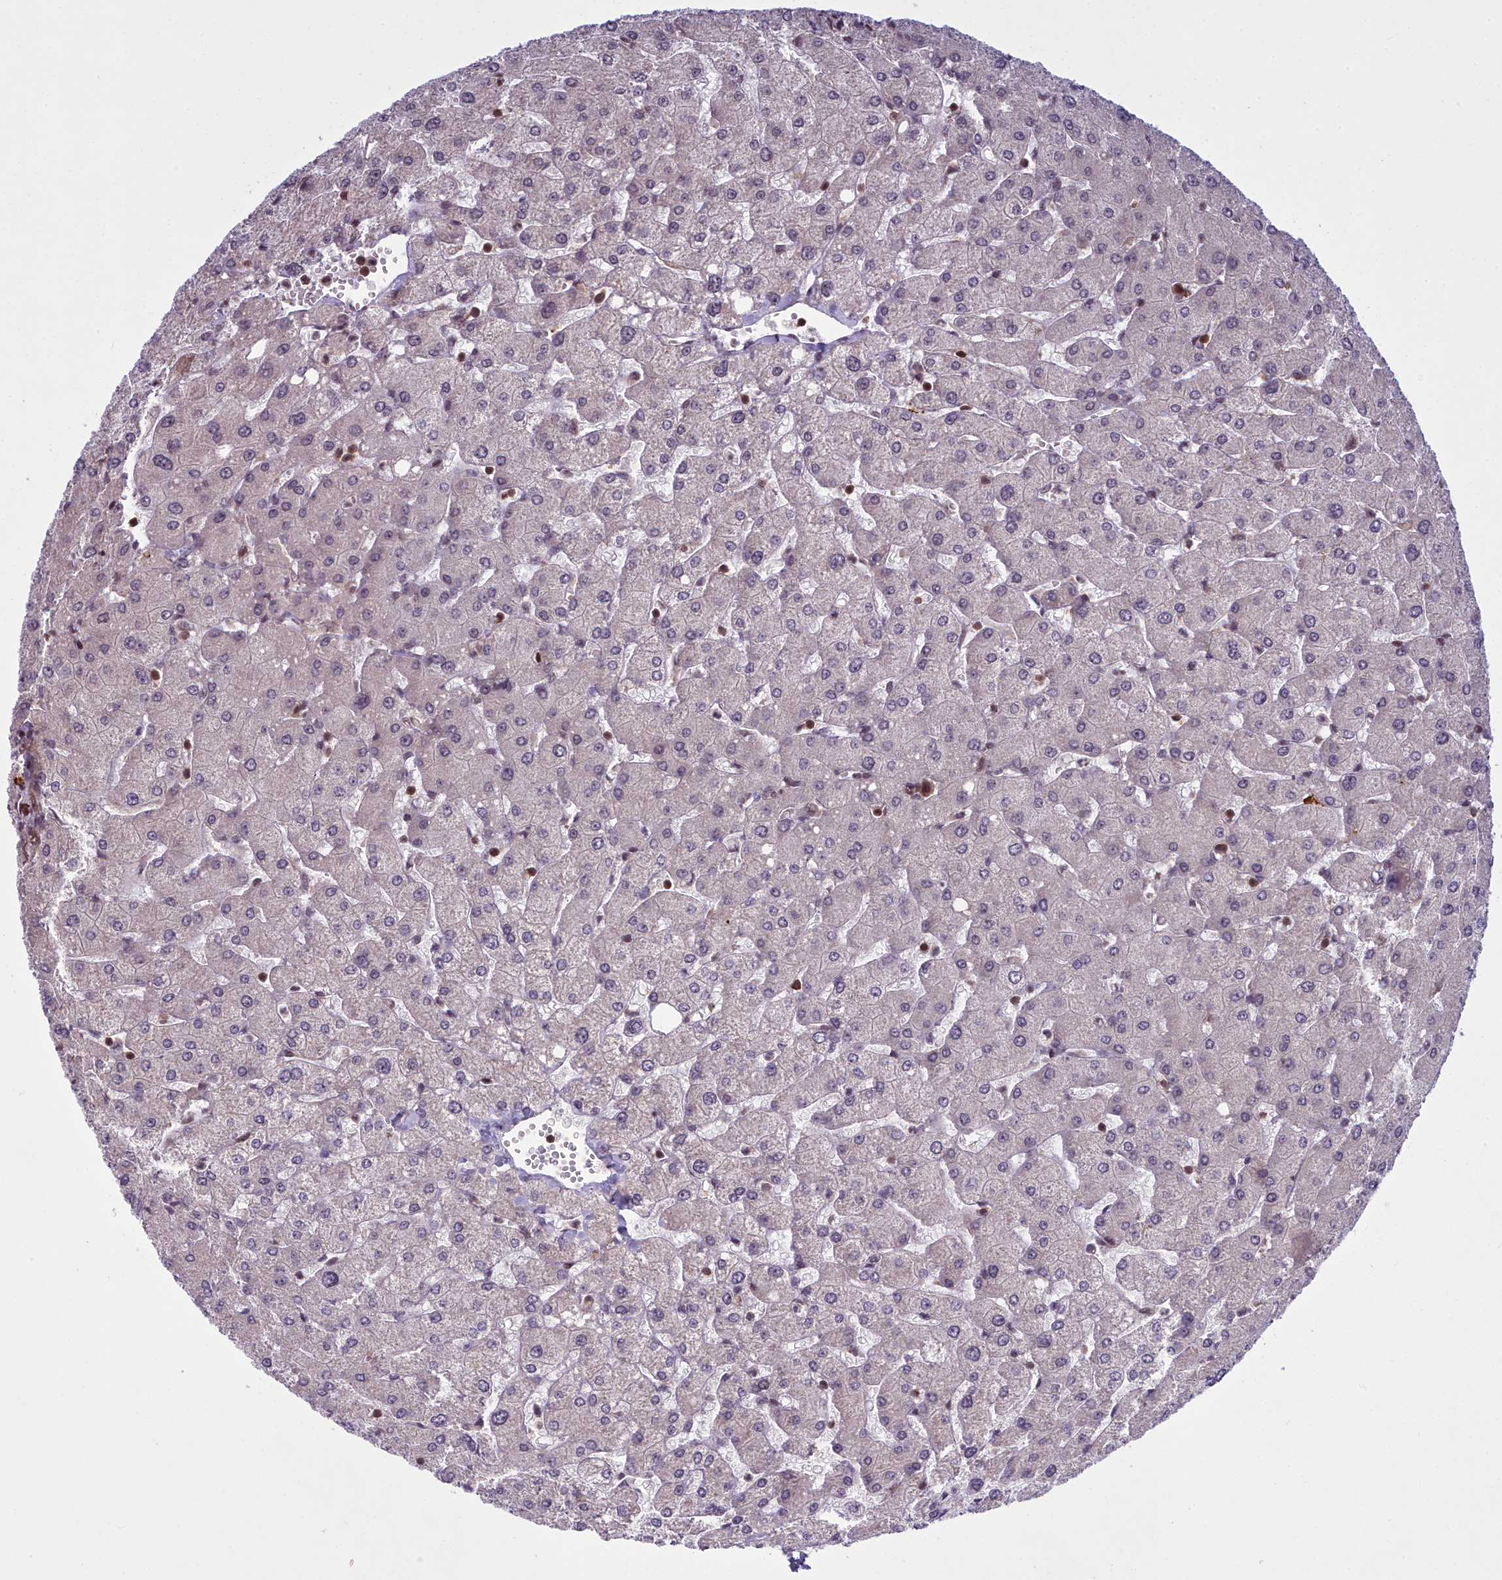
{"staining": {"intensity": "negative", "quantity": "none", "location": "none"}, "tissue": "liver", "cell_type": "Cholangiocytes", "image_type": "normal", "snomed": [{"axis": "morphology", "description": "Normal tissue, NOS"}, {"axis": "topography", "description": "Liver"}], "caption": "A photomicrograph of human liver is negative for staining in cholangiocytes. The staining was performed using DAB to visualize the protein expression in brown, while the nuclei were stained in blue with hematoxylin (Magnification: 20x).", "gene": "GMEB1", "patient": {"sex": "male", "age": 55}}